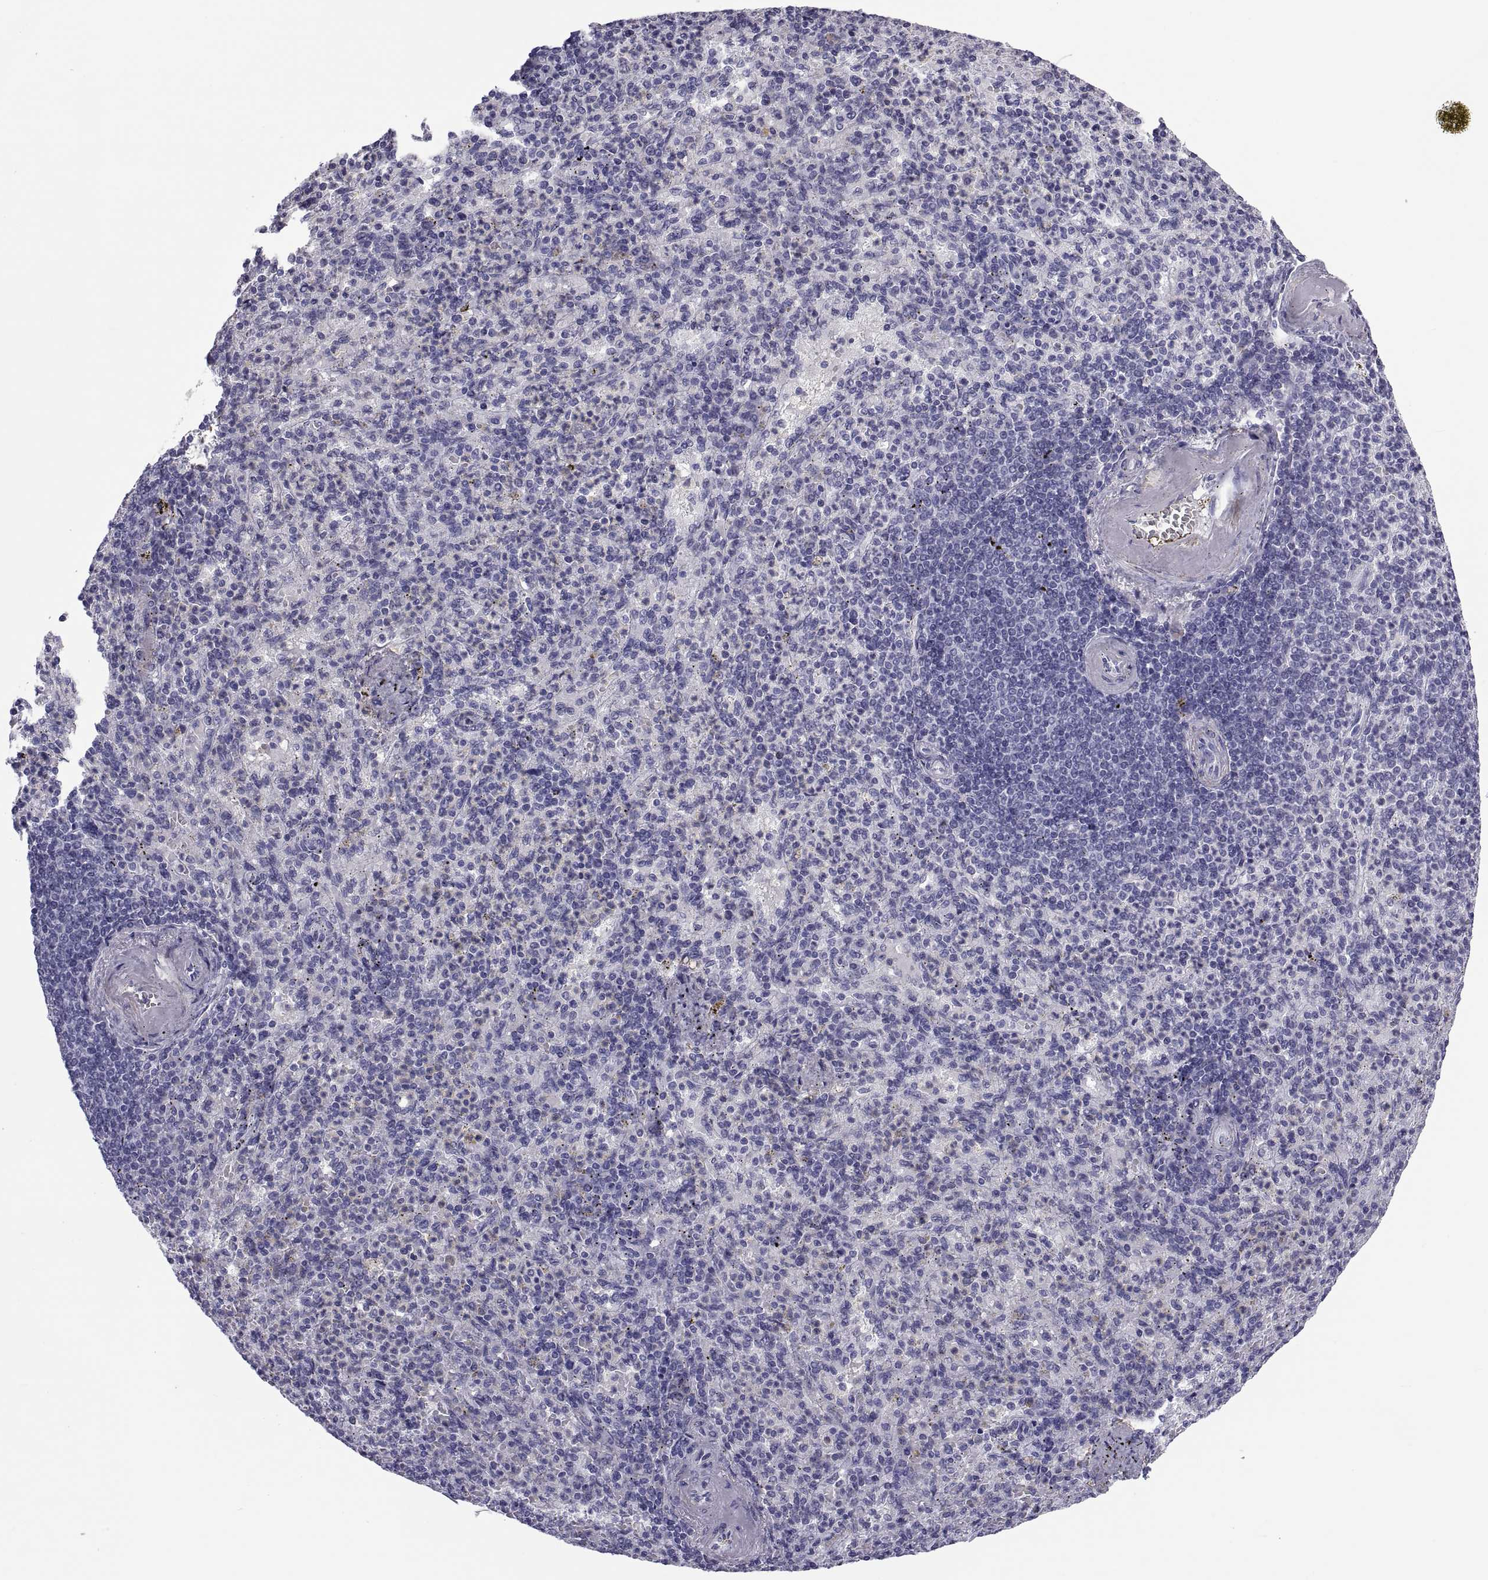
{"staining": {"intensity": "negative", "quantity": "none", "location": "none"}, "tissue": "spleen", "cell_type": "Cells in red pulp", "image_type": "normal", "snomed": [{"axis": "morphology", "description": "Normal tissue, NOS"}, {"axis": "topography", "description": "Spleen"}], "caption": "Cells in red pulp show no significant protein positivity in normal spleen. (DAB IHC with hematoxylin counter stain).", "gene": "MAGEB1", "patient": {"sex": "female", "age": 74}}